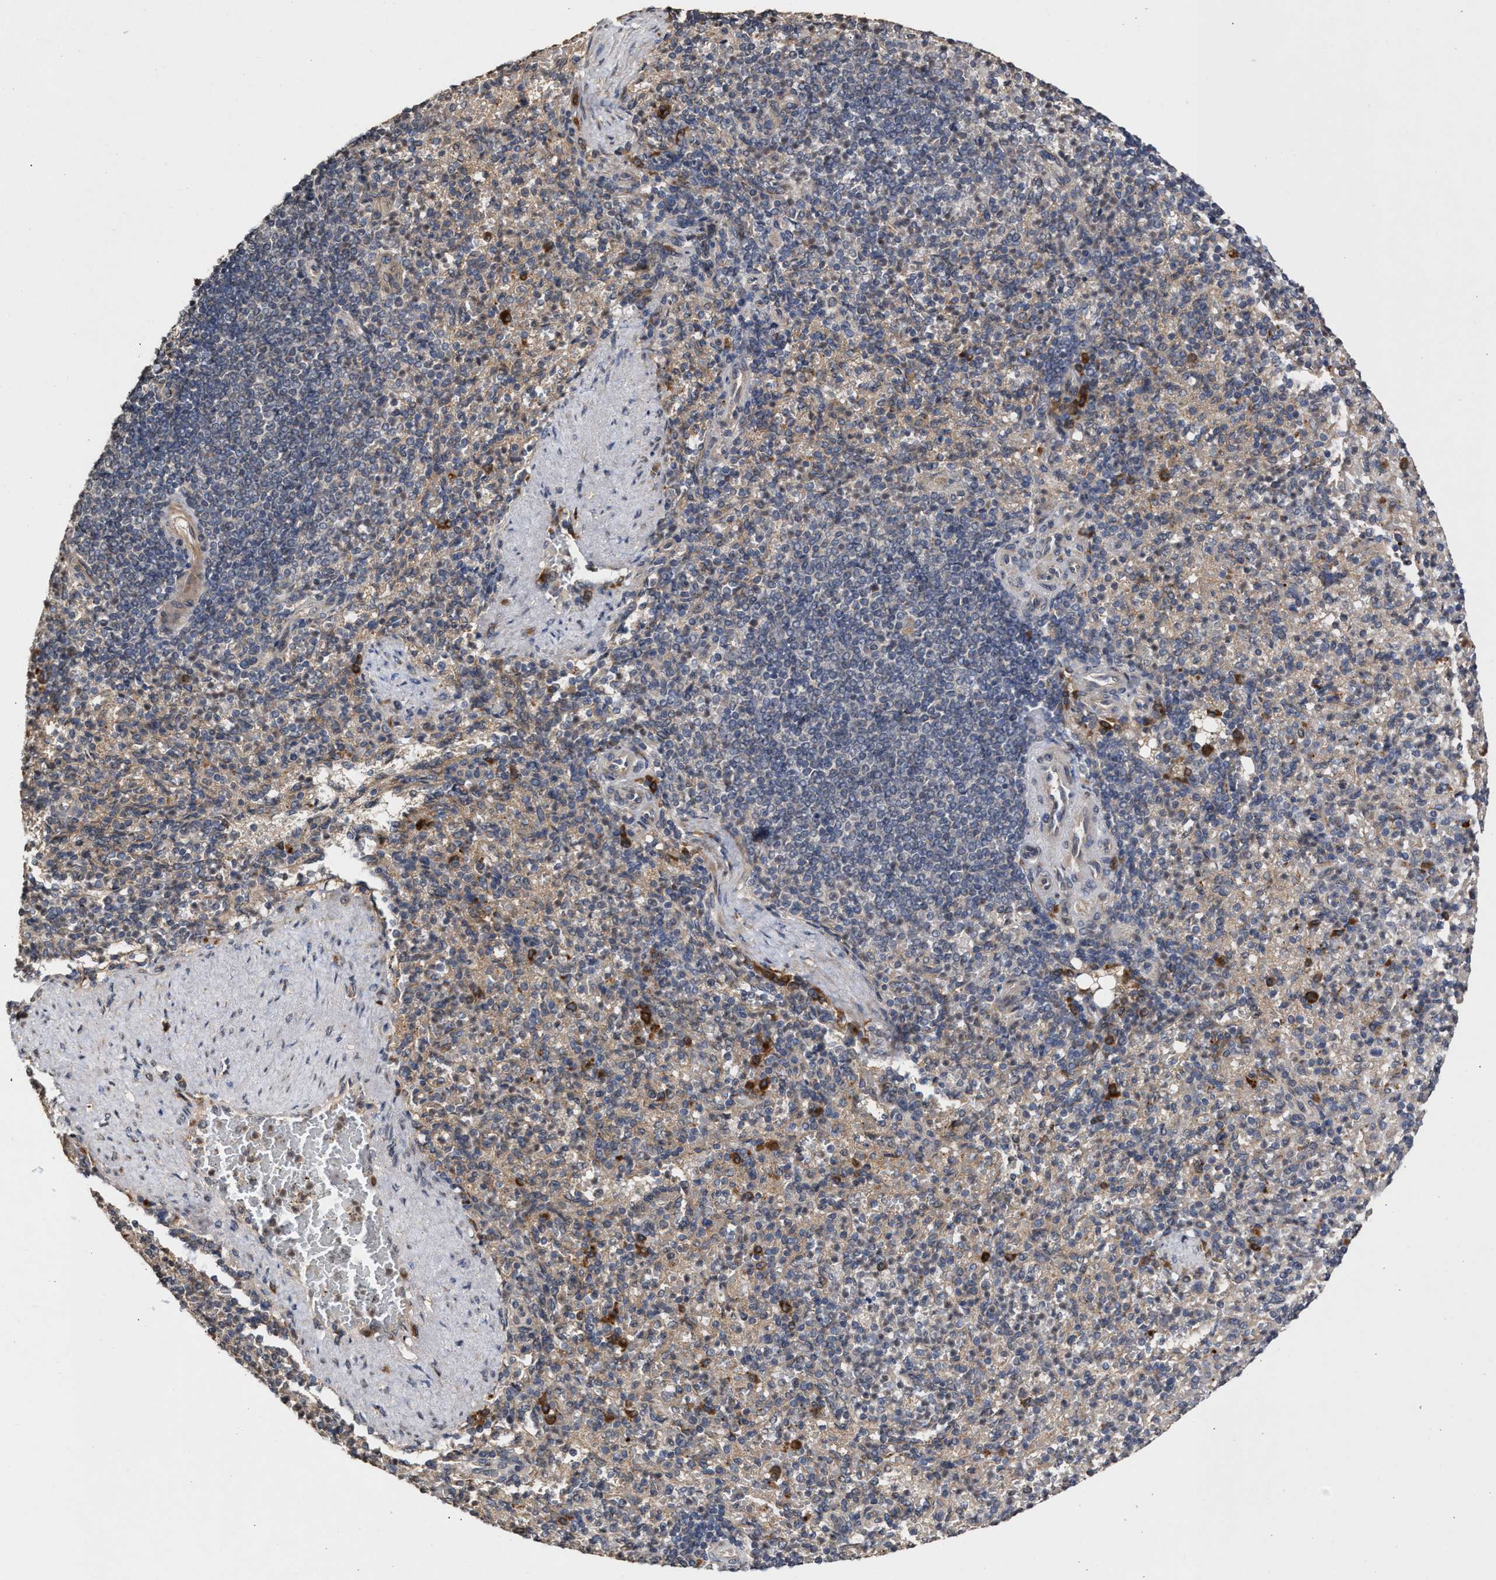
{"staining": {"intensity": "moderate", "quantity": "25%-75%", "location": "cytoplasmic/membranous"}, "tissue": "spleen", "cell_type": "Cells in red pulp", "image_type": "normal", "snomed": [{"axis": "morphology", "description": "Normal tissue, NOS"}, {"axis": "topography", "description": "Spleen"}], "caption": "Immunohistochemical staining of unremarkable spleen displays medium levels of moderate cytoplasmic/membranous expression in approximately 25%-75% of cells in red pulp.", "gene": "SAR1A", "patient": {"sex": "female", "age": 74}}